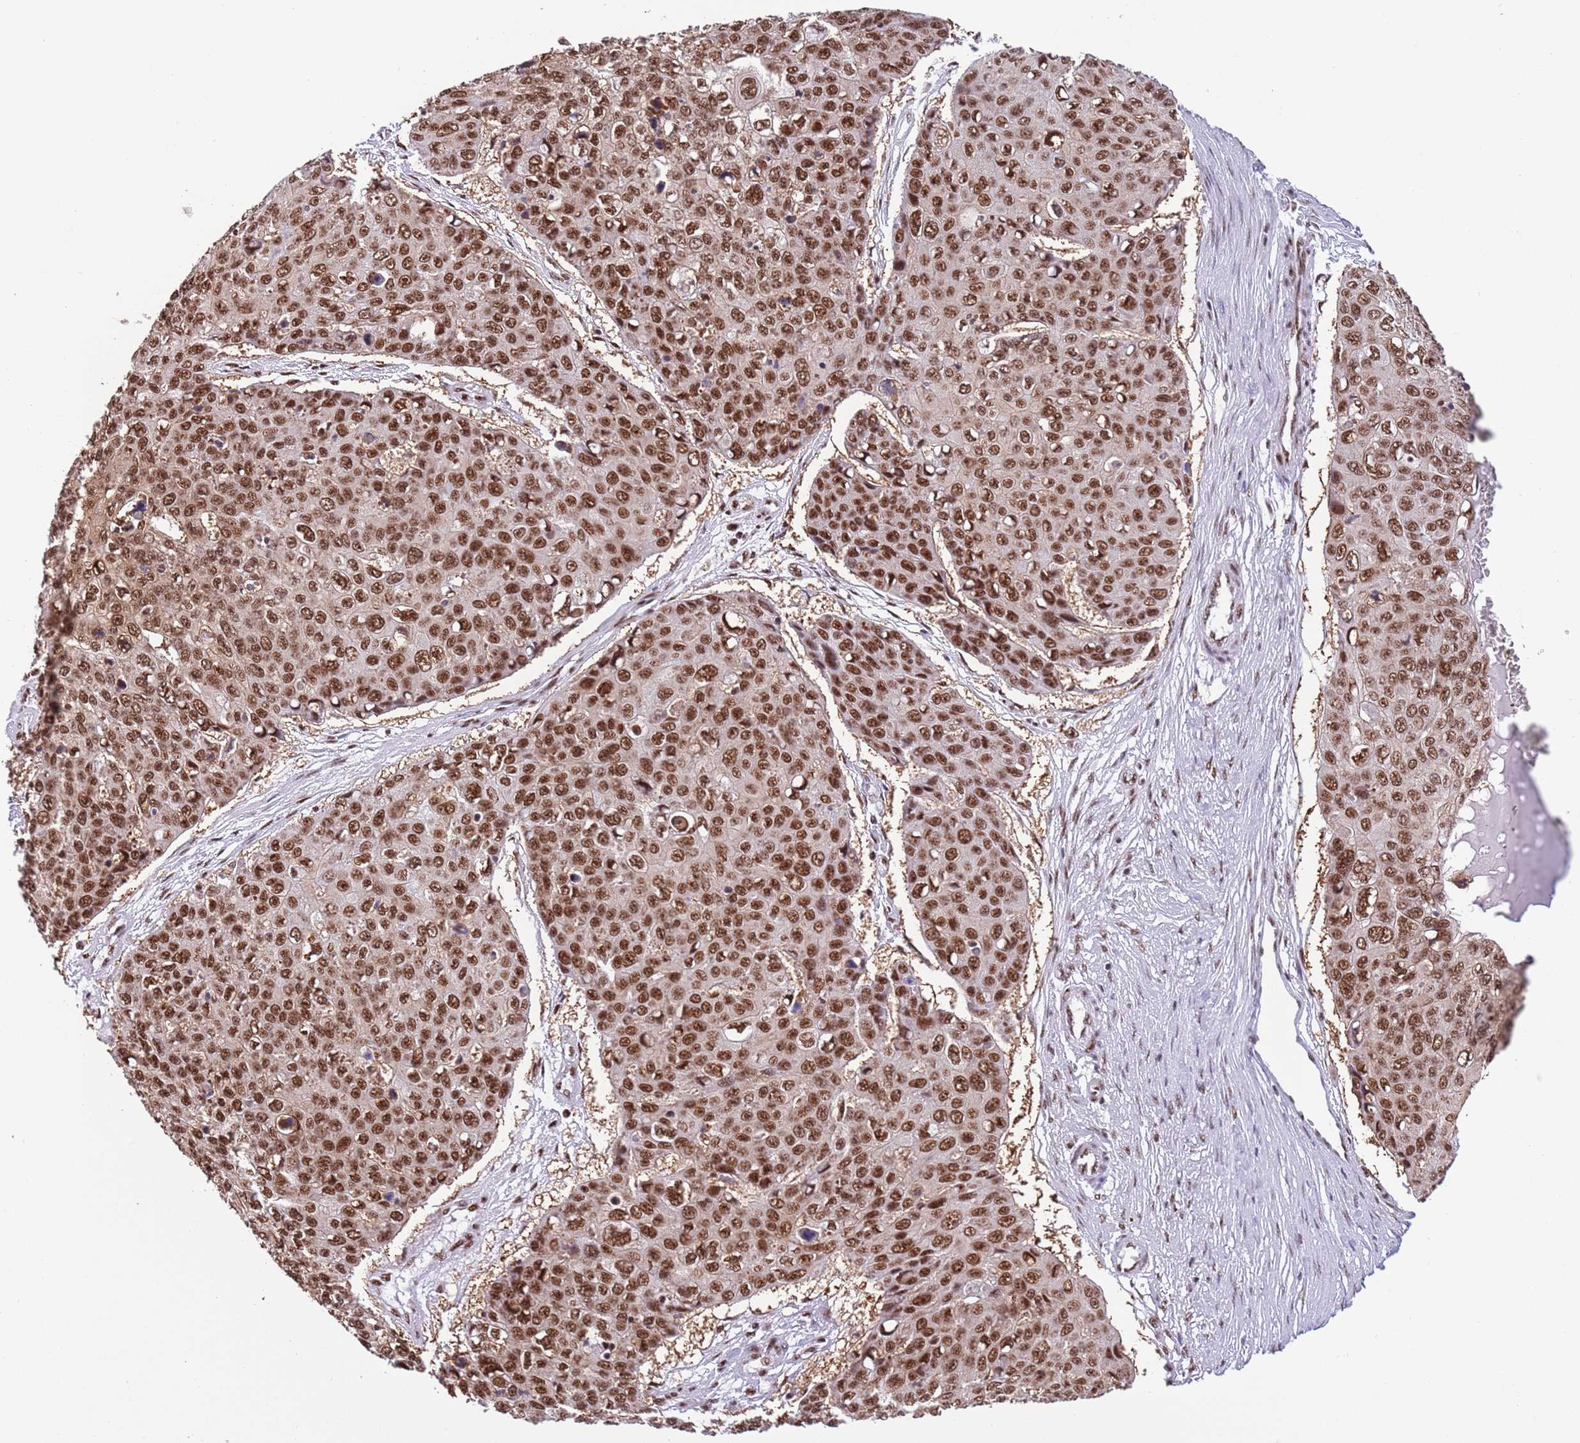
{"staining": {"intensity": "strong", "quantity": ">75%", "location": "nuclear"}, "tissue": "skin cancer", "cell_type": "Tumor cells", "image_type": "cancer", "snomed": [{"axis": "morphology", "description": "Squamous cell carcinoma, NOS"}, {"axis": "topography", "description": "Skin"}], "caption": "DAB immunohistochemical staining of human skin cancer (squamous cell carcinoma) shows strong nuclear protein staining in about >75% of tumor cells.", "gene": "SF3A2", "patient": {"sex": "male", "age": 71}}